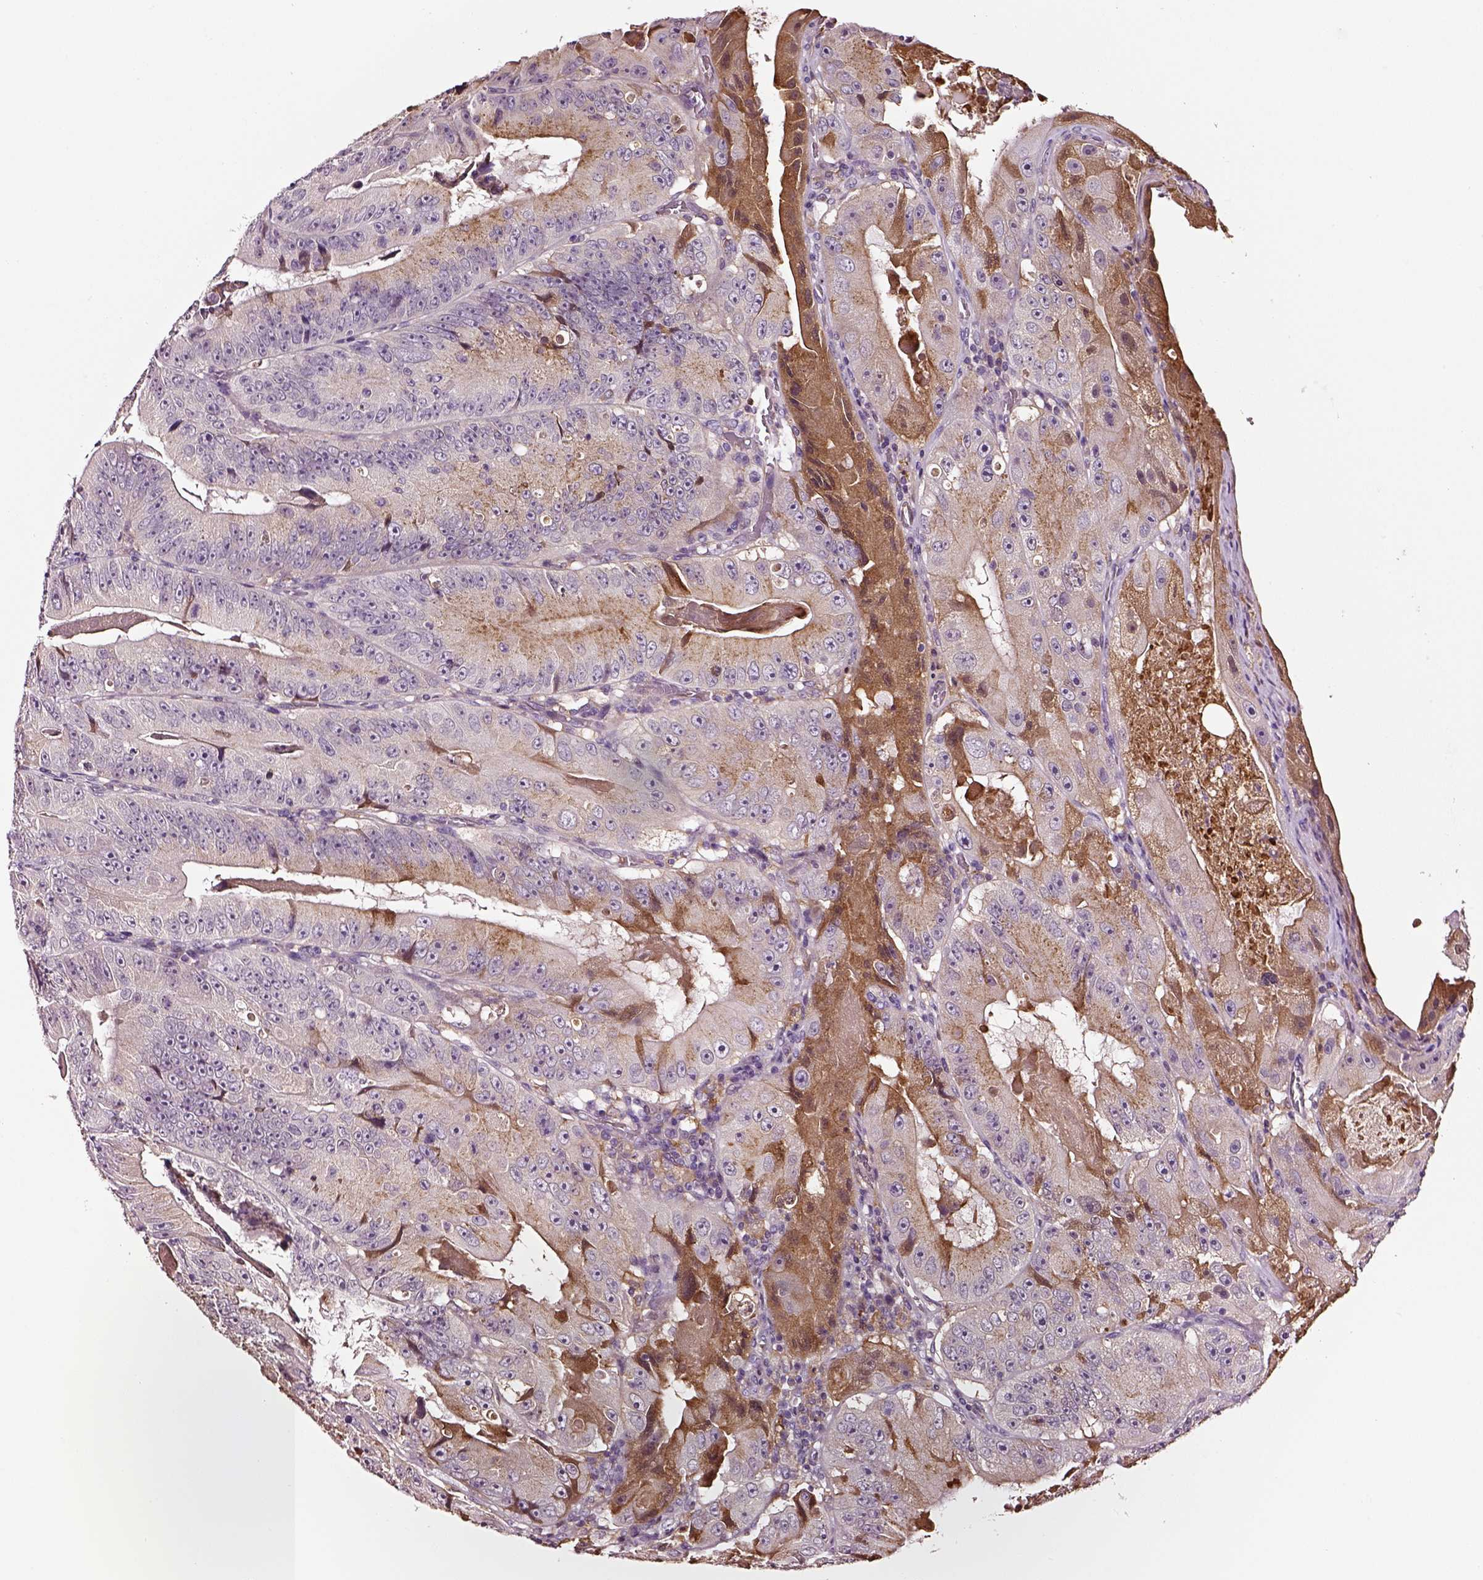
{"staining": {"intensity": "negative", "quantity": "none", "location": "none"}, "tissue": "colorectal cancer", "cell_type": "Tumor cells", "image_type": "cancer", "snomed": [{"axis": "morphology", "description": "Adenocarcinoma, NOS"}, {"axis": "topography", "description": "Colon"}], "caption": "Colorectal cancer was stained to show a protein in brown. There is no significant positivity in tumor cells.", "gene": "TF", "patient": {"sex": "female", "age": 86}}